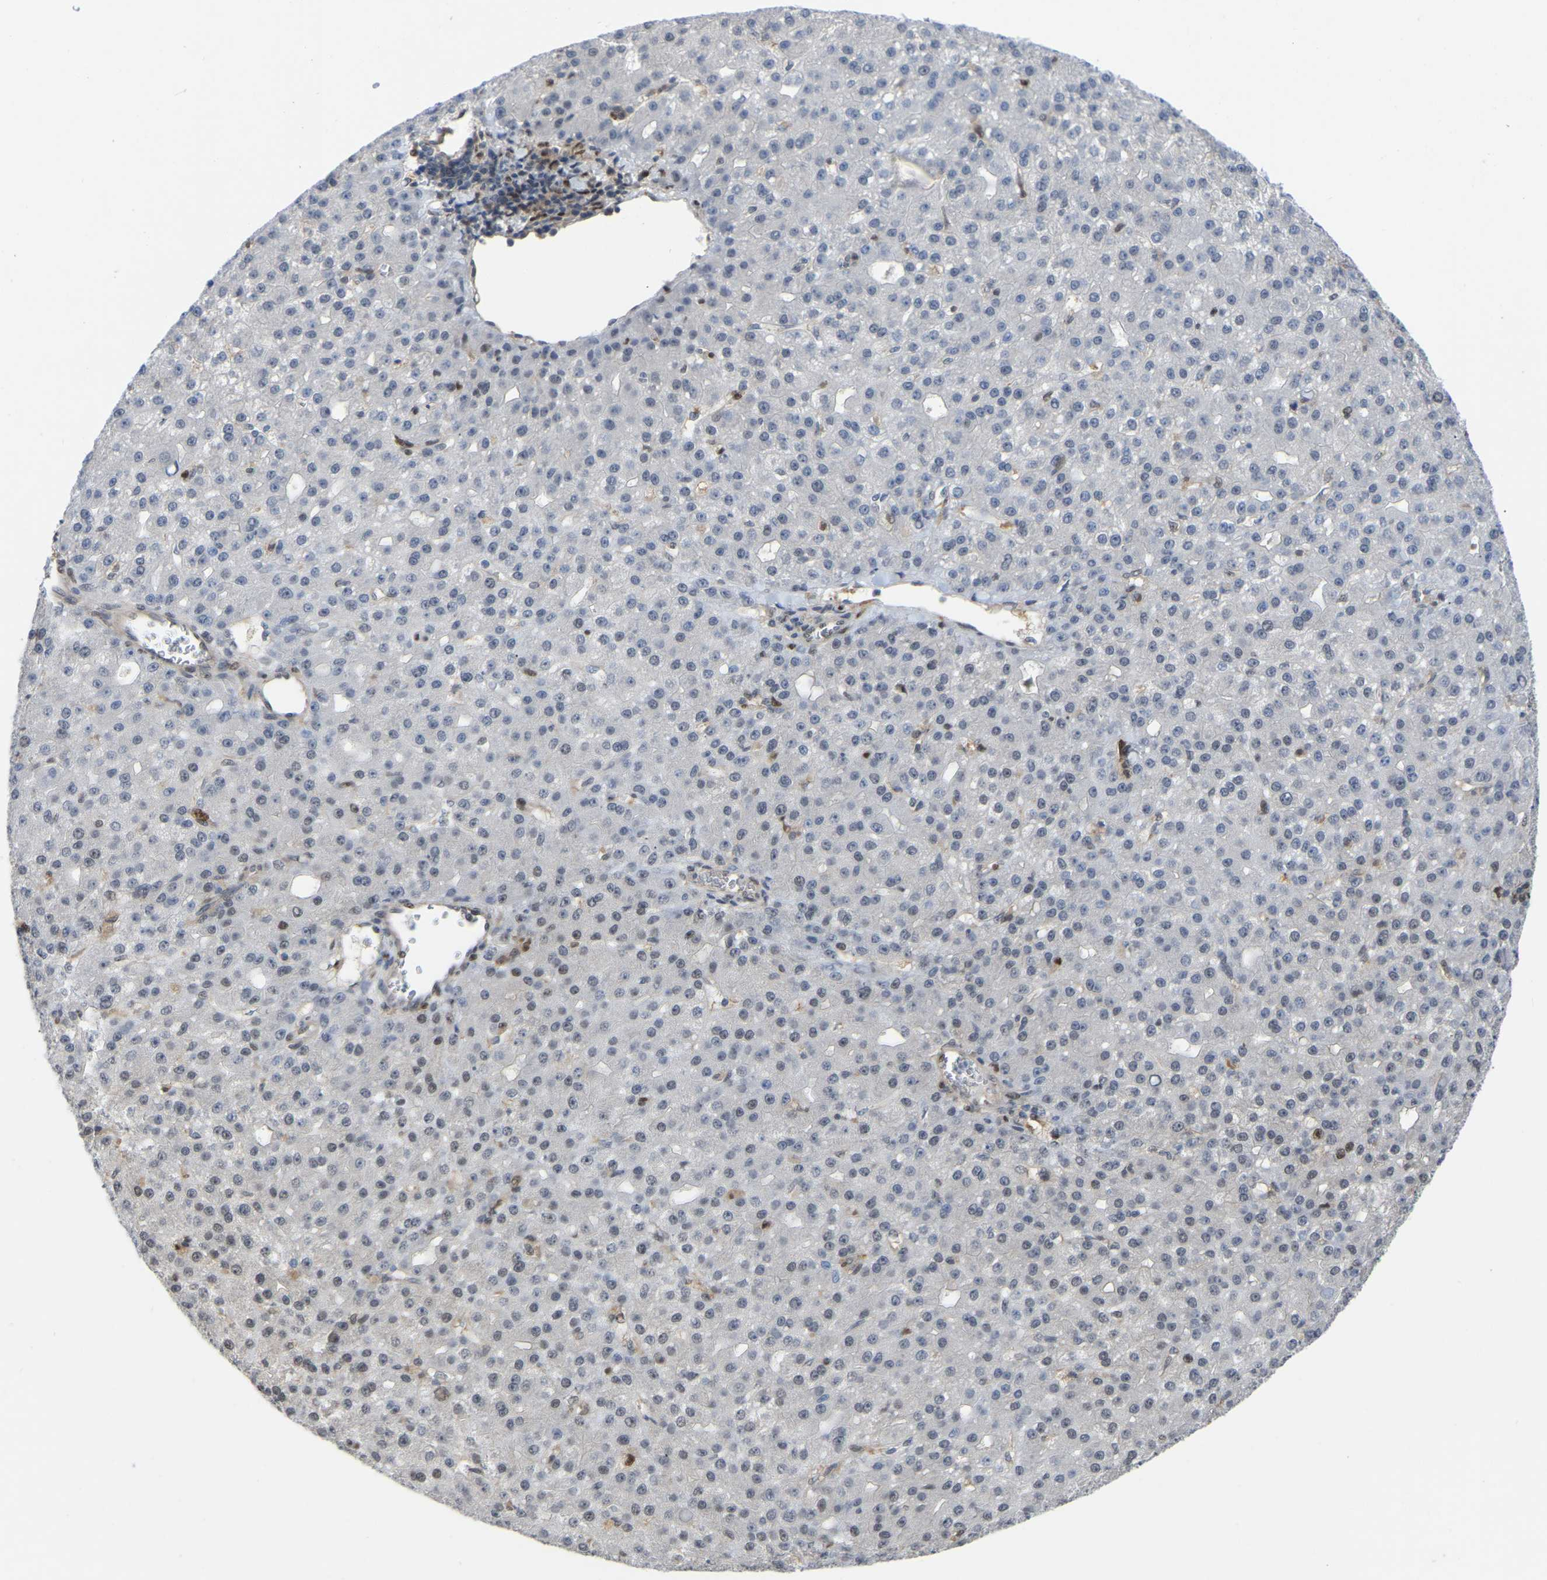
{"staining": {"intensity": "negative", "quantity": "none", "location": "none"}, "tissue": "liver cancer", "cell_type": "Tumor cells", "image_type": "cancer", "snomed": [{"axis": "morphology", "description": "Carcinoma, Hepatocellular, NOS"}, {"axis": "topography", "description": "Liver"}], "caption": "Tumor cells show no significant positivity in liver cancer.", "gene": "KLRG2", "patient": {"sex": "male", "age": 67}}